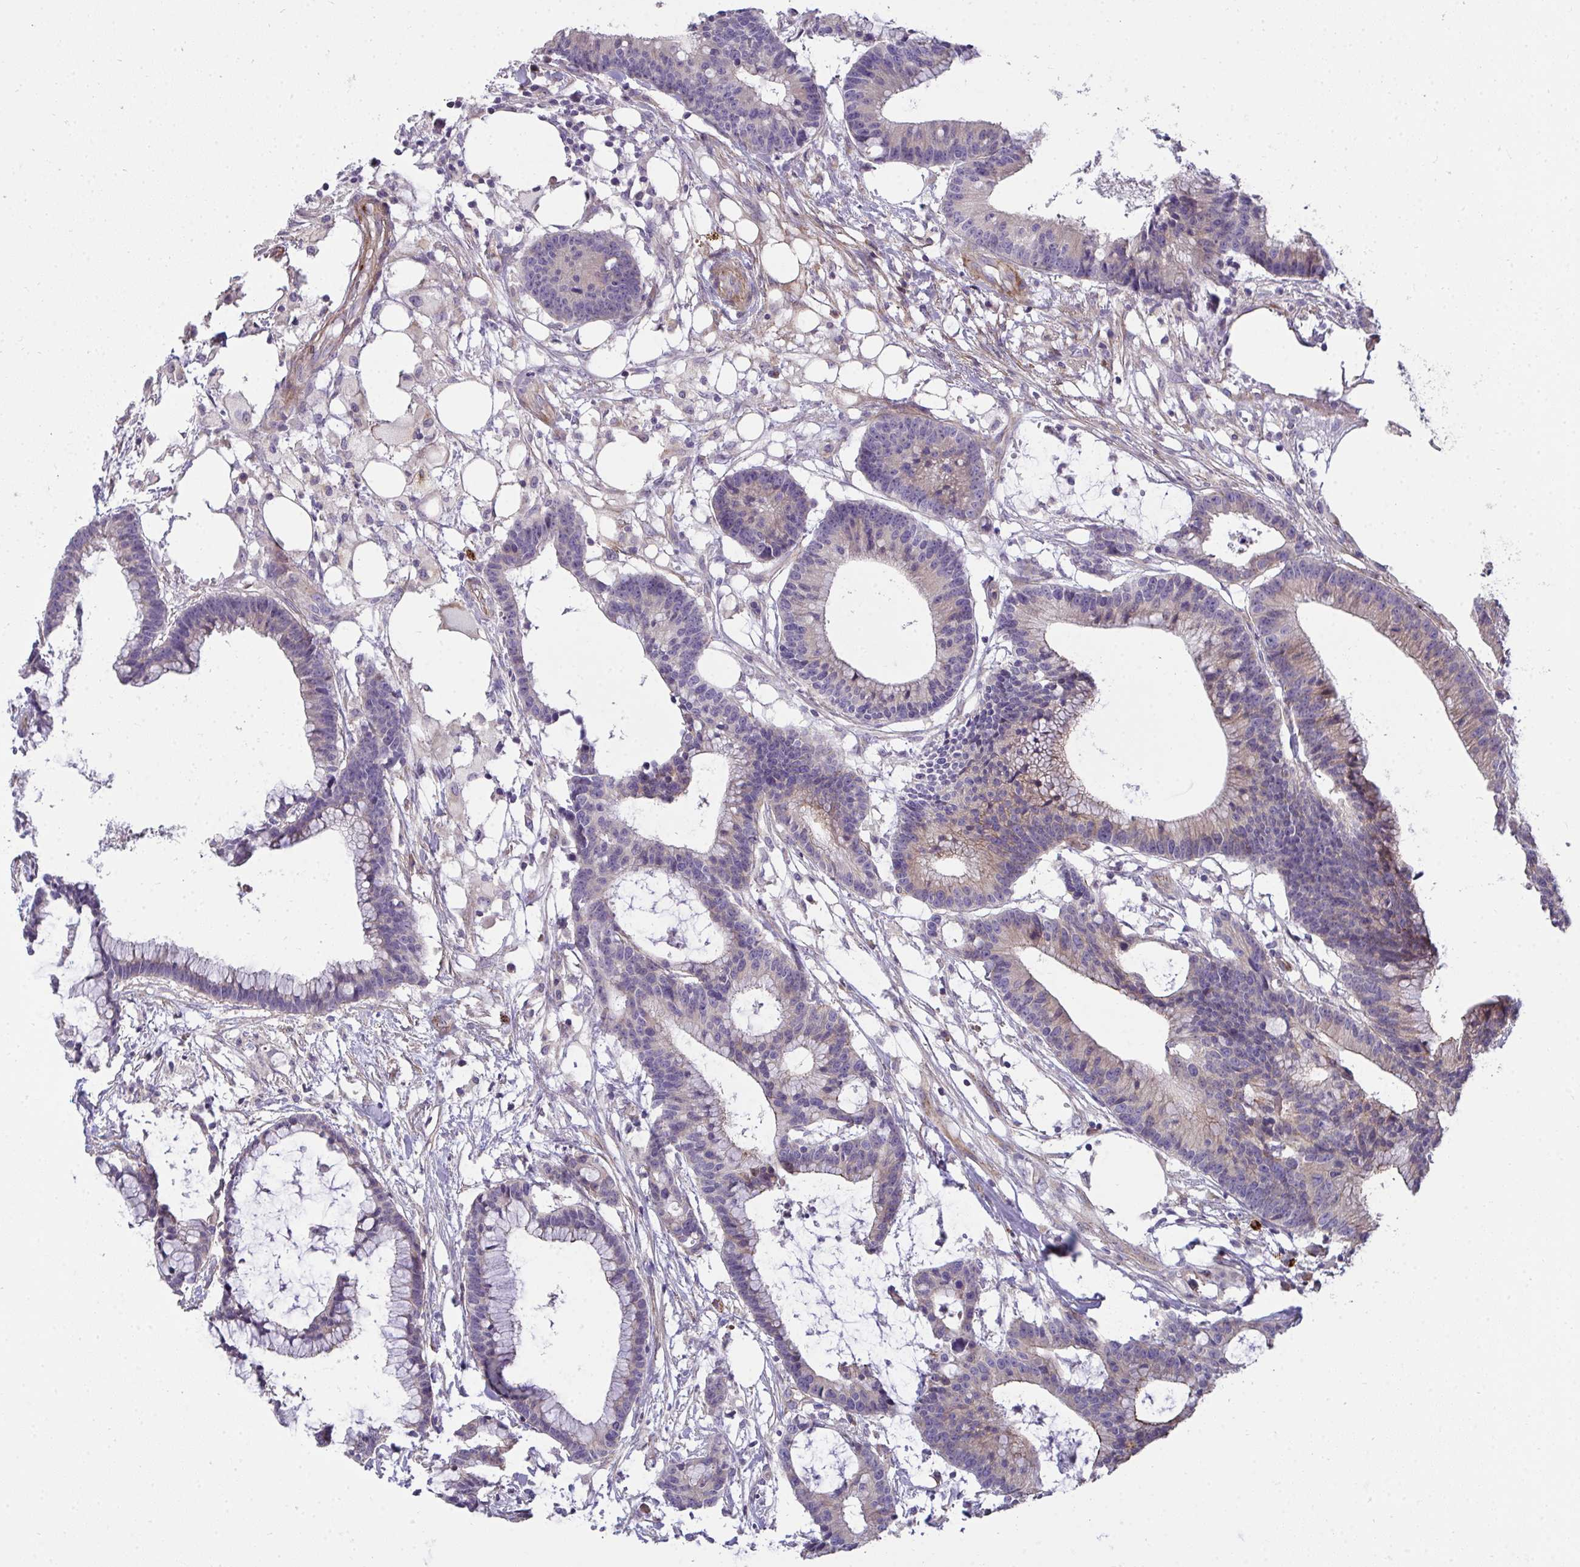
{"staining": {"intensity": "weak", "quantity": "<25%", "location": "cytoplasmic/membranous"}, "tissue": "colorectal cancer", "cell_type": "Tumor cells", "image_type": "cancer", "snomed": [{"axis": "morphology", "description": "Adenocarcinoma, NOS"}, {"axis": "topography", "description": "Colon"}], "caption": "Human colorectal cancer stained for a protein using IHC displays no expression in tumor cells.", "gene": "SH2D1B", "patient": {"sex": "female", "age": 78}}